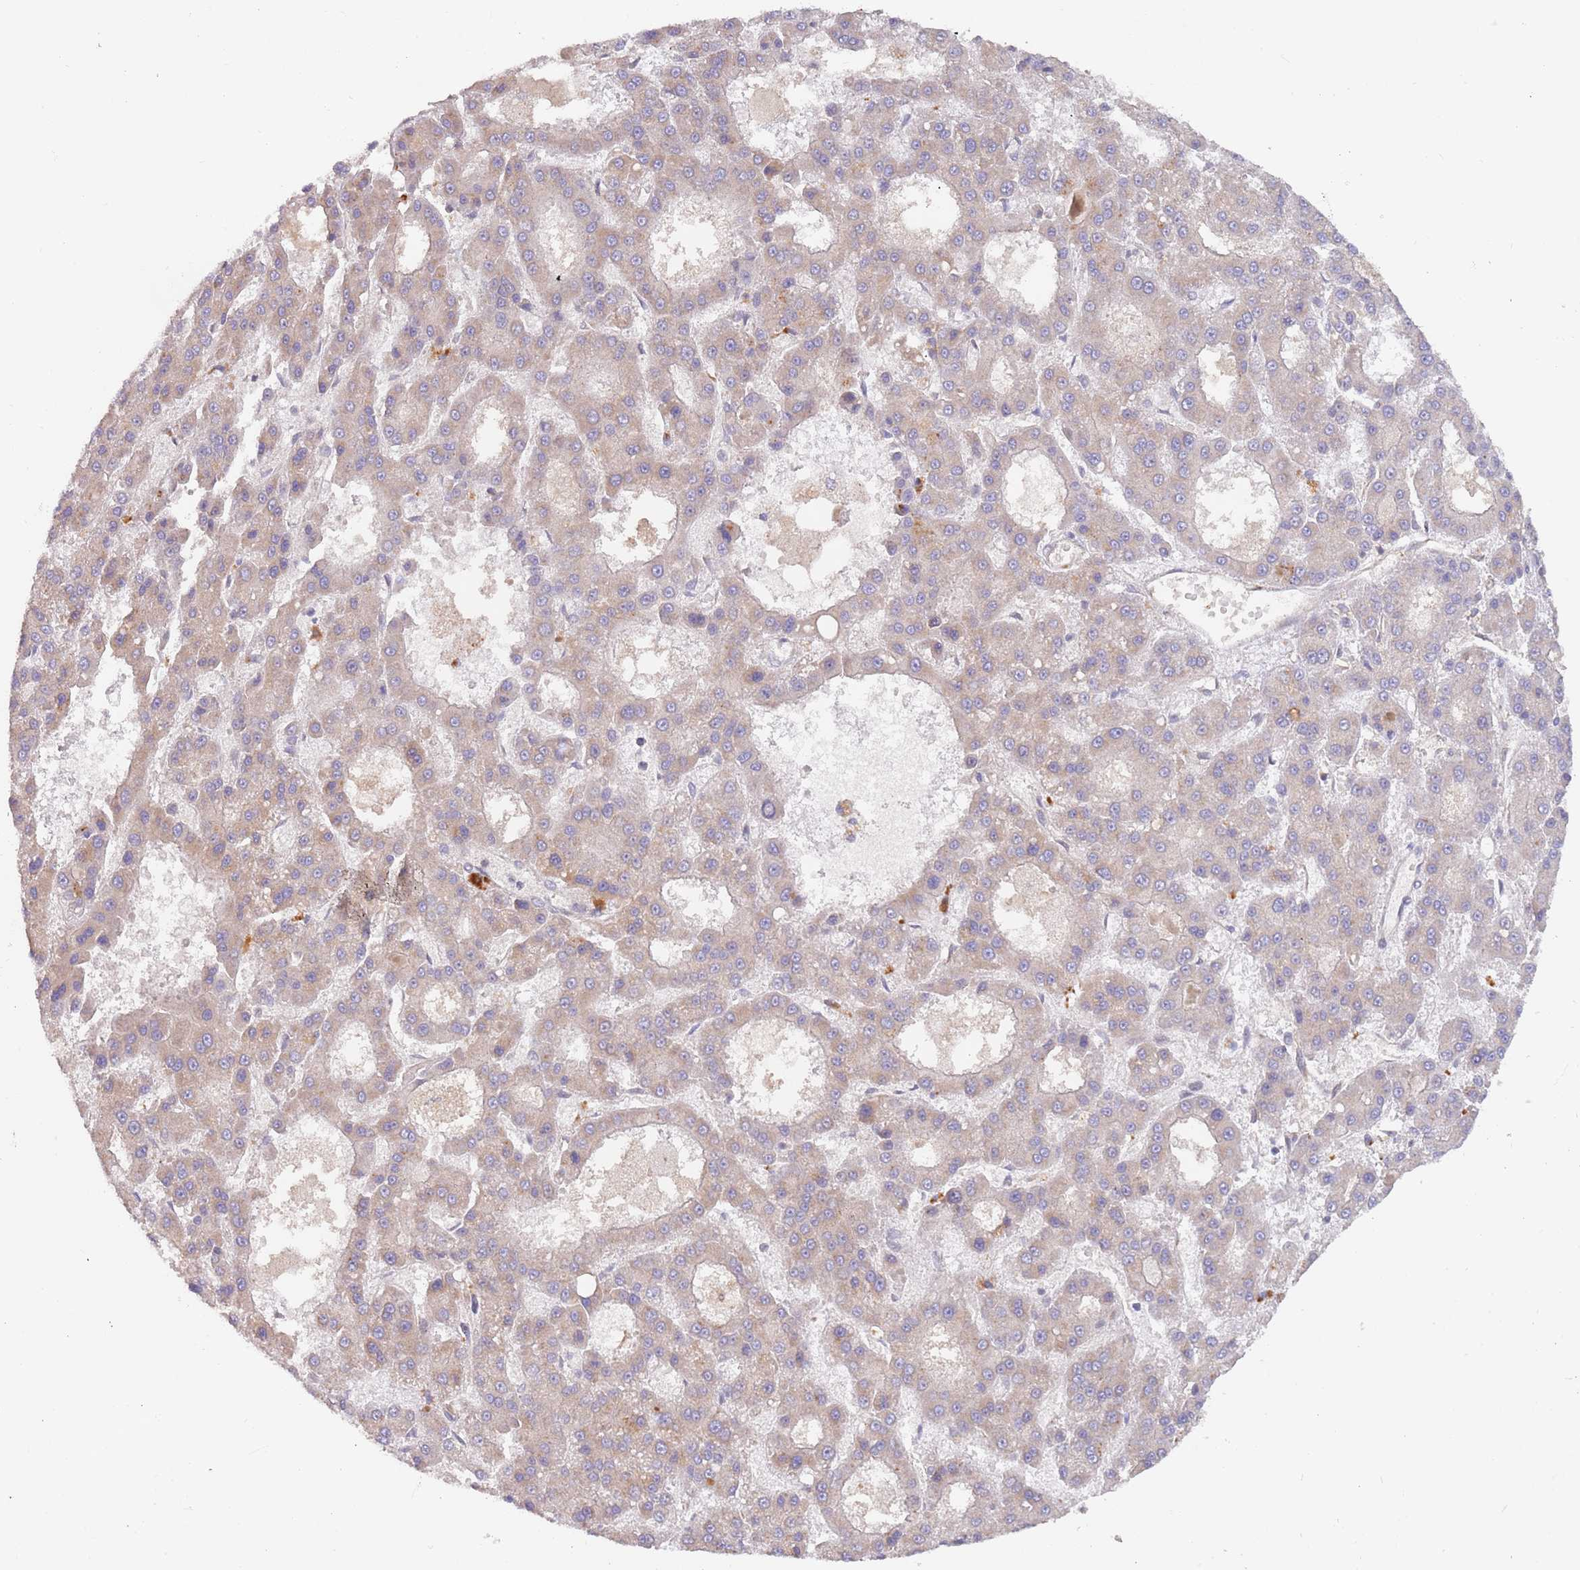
{"staining": {"intensity": "weak", "quantity": "25%-75%", "location": "cytoplasmic/membranous"}, "tissue": "liver cancer", "cell_type": "Tumor cells", "image_type": "cancer", "snomed": [{"axis": "morphology", "description": "Carcinoma, Hepatocellular, NOS"}, {"axis": "topography", "description": "Liver"}], "caption": "This histopathology image demonstrates liver cancer (hepatocellular carcinoma) stained with immunohistochemistry to label a protein in brown. The cytoplasmic/membranous of tumor cells show weak positivity for the protein. Nuclei are counter-stained blue.", "gene": "GUK1", "patient": {"sex": "male", "age": 70}}